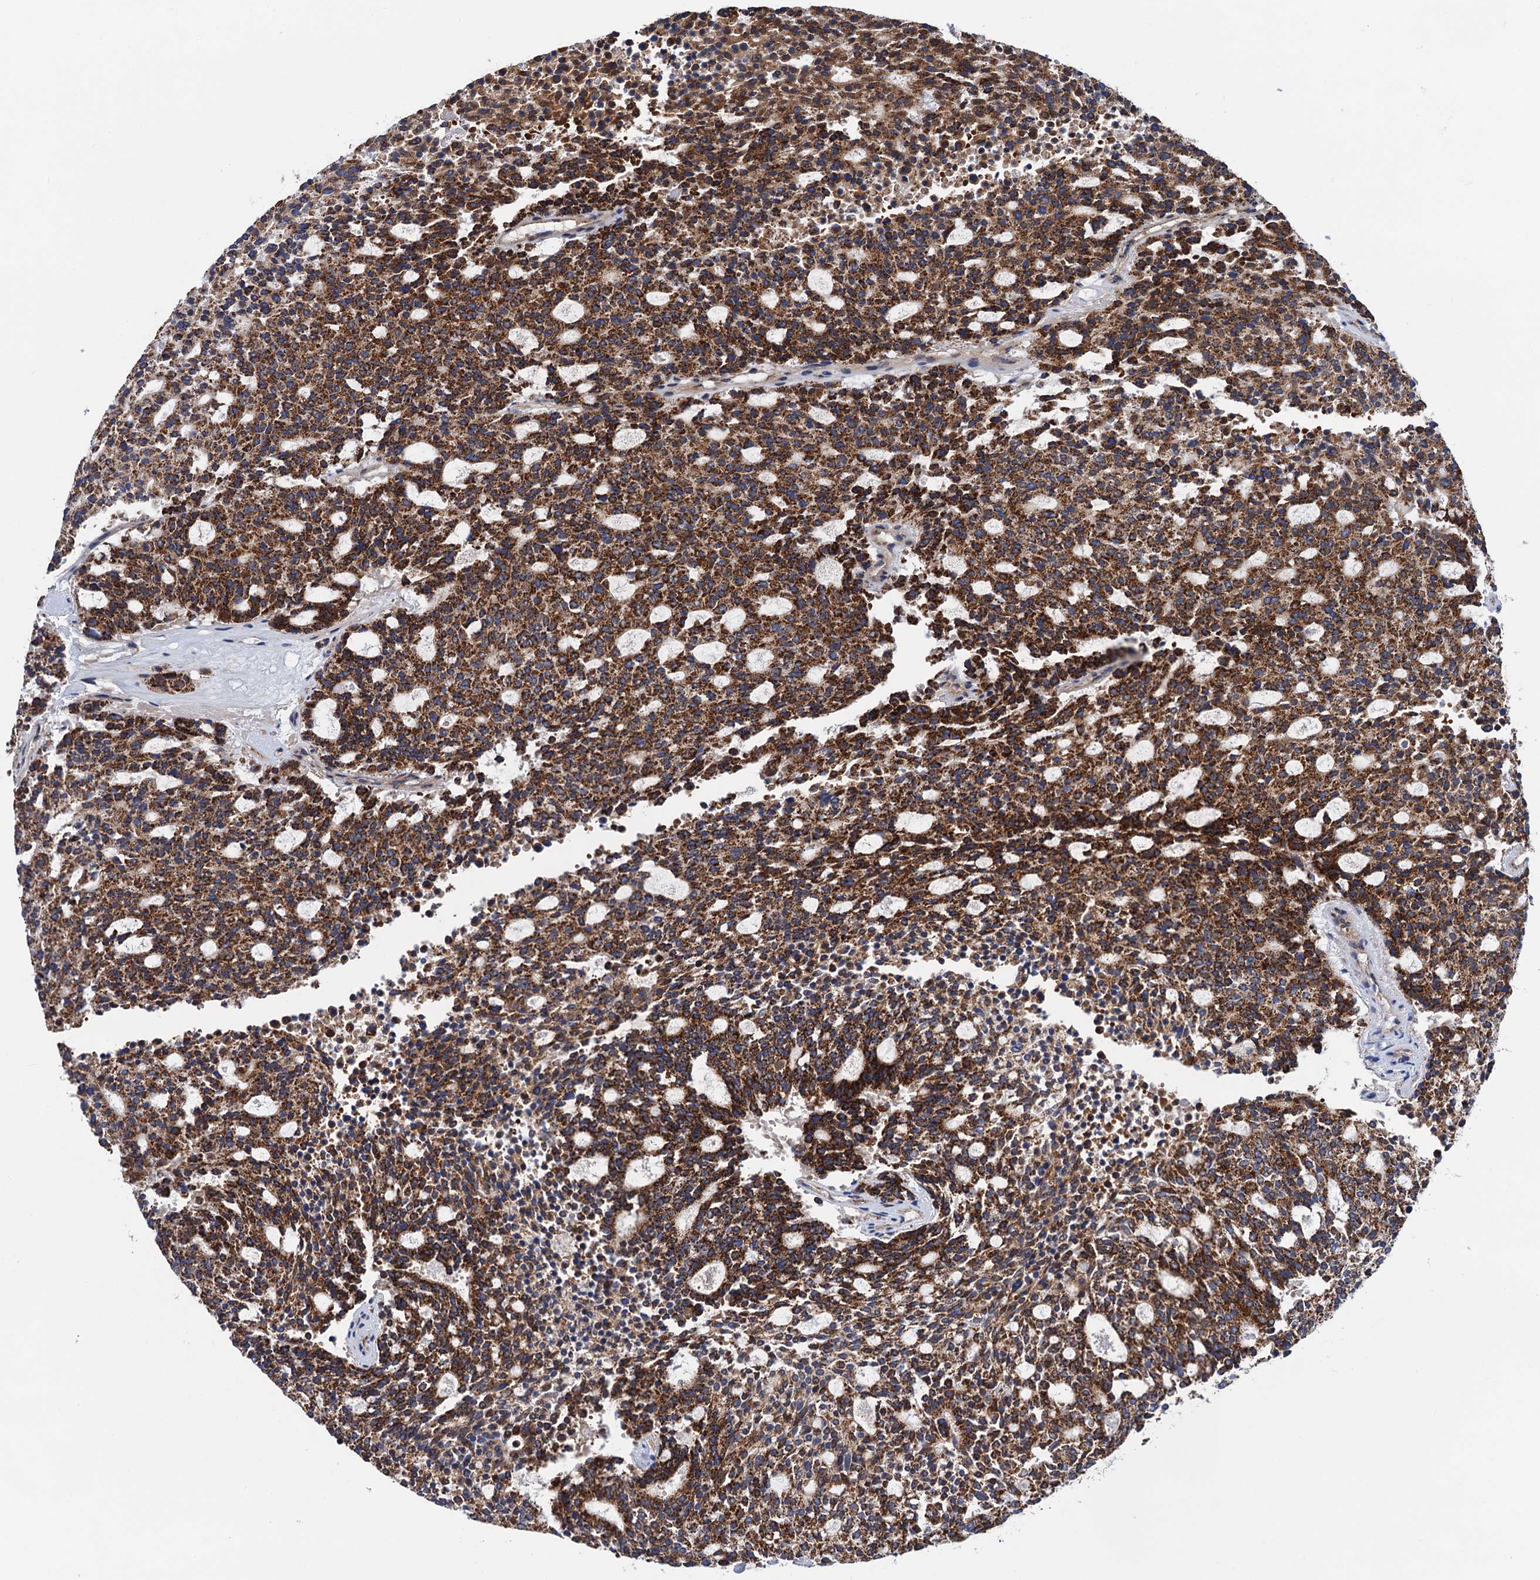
{"staining": {"intensity": "strong", "quantity": ">75%", "location": "cytoplasmic/membranous"}, "tissue": "carcinoid", "cell_type": "Tumor cells", "image_type": "cancer", "snomed": [{"axis": "morphology", "description": "Carcinoid, malignant, NOS"}, {"axis": "topography", "description": "Pancreas"}], "caption": "Human carcinoid stained with a protein marker exhibits strong staining in tumor cells.", "gene": "PTCD3", "patient": {"sex": "female", "age": 54}}